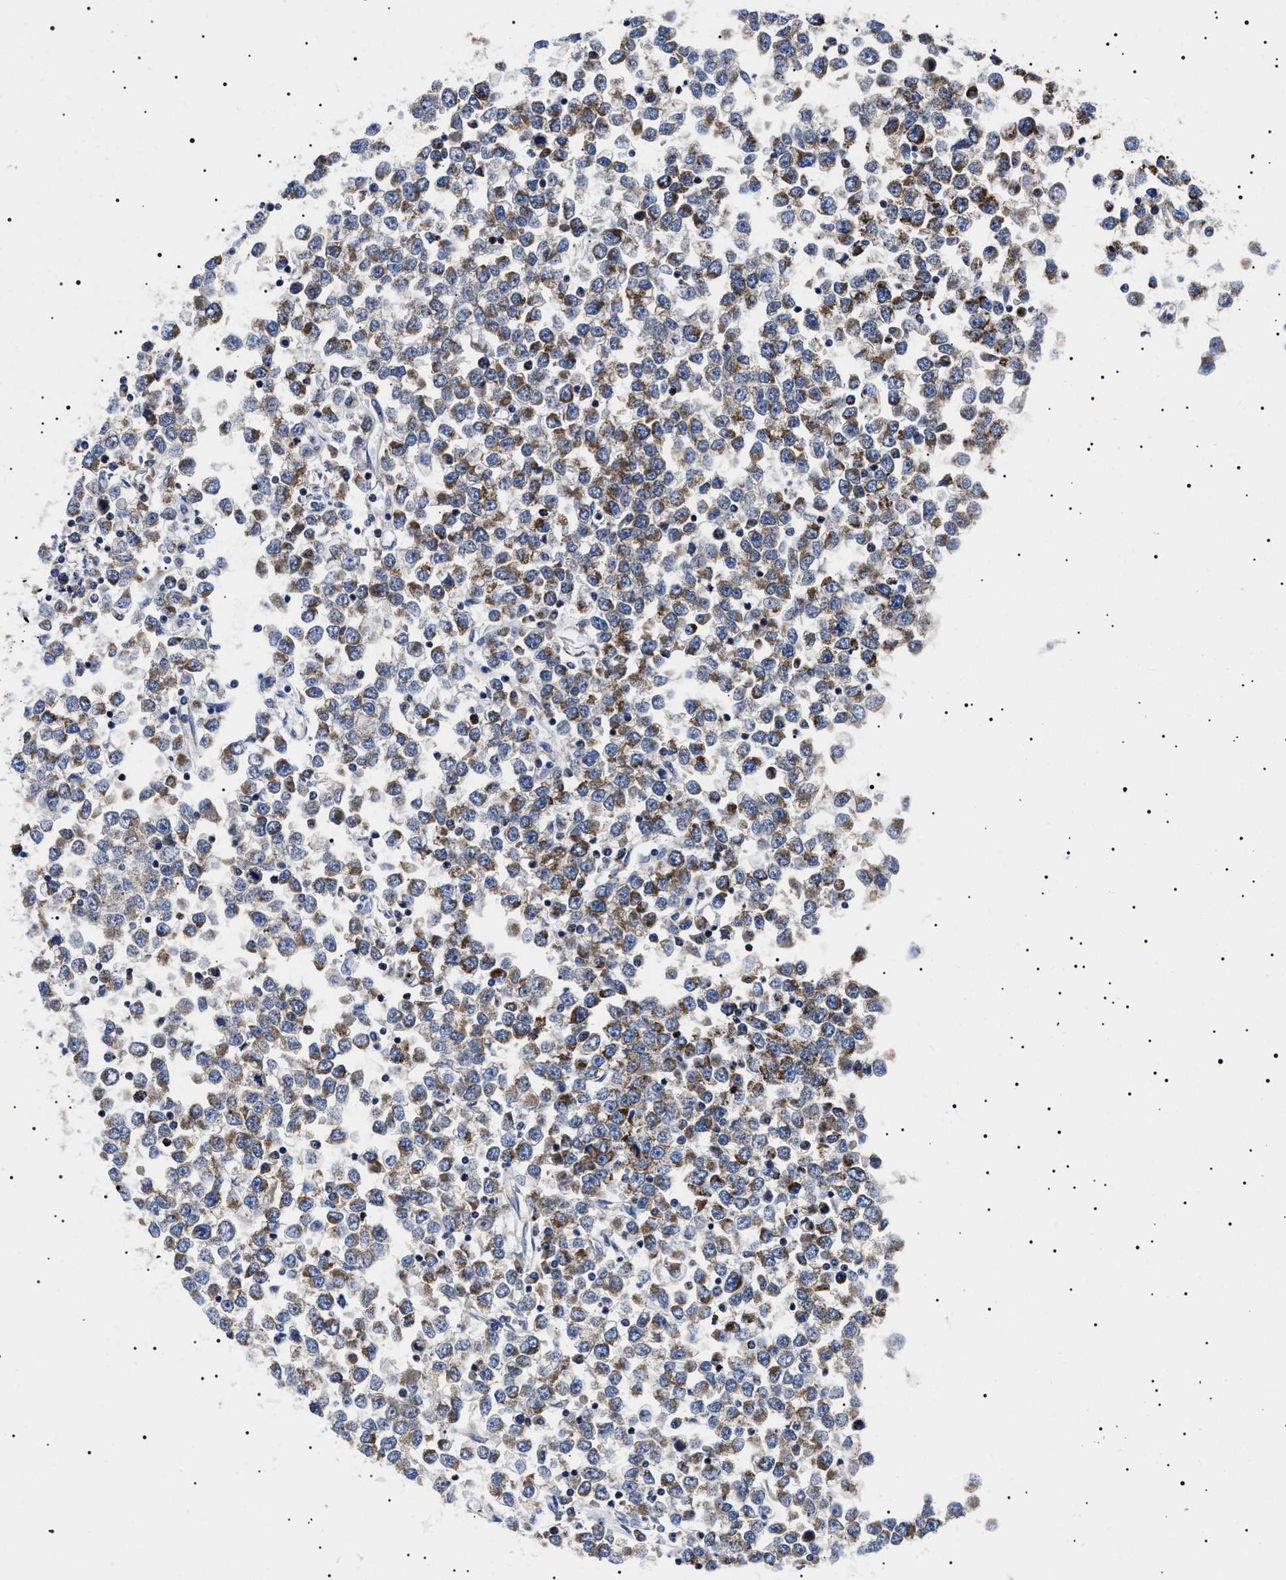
{"staining": {"intensity": "moderate", "quantity": ">75%", "location": "cytoplasmic/membranous"}, "tissue": "testis cancer", "cell_type": "Tumor cells", "image_type": "cancer", "snomed": [{"axis": "morphology", "description": "Seminoma, NOS"}, {"axis": "topography", "description": "Testis"}], "caption": "Human testis cancer (seminoma) stained with a brown dye displays moderate cytoplasmic/membranous positive staining in approximately >75% of tumor cells.", "gene": "CHRDL2", "patient": {"sex": "male", "age": 65}}